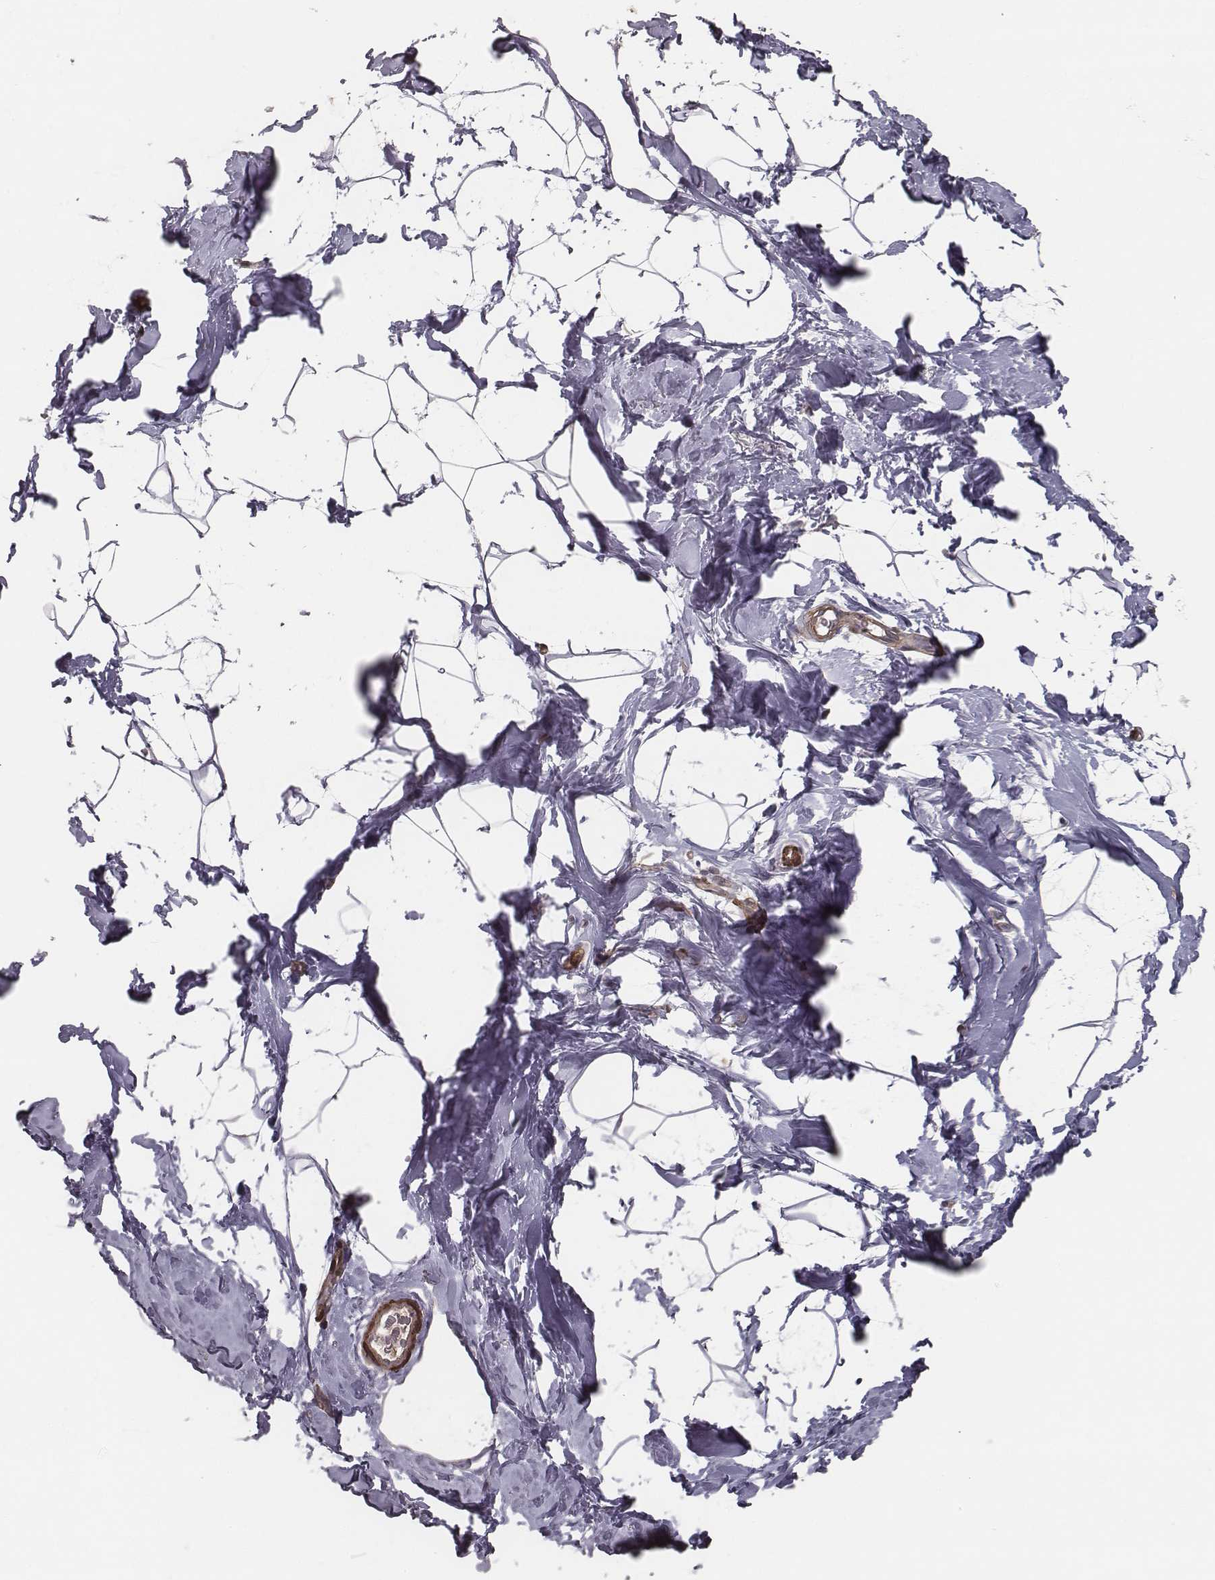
{"staining": {"intensity": "negative", "quantity": "none", "location": "none"}, "tissue": "breast", "cell_type": "Adipocytes", "image_type": "normal", "snomed": [{"axis": "morphology", "description": "Normal tissue, NOS"}, {"axis": "topography", "description": "Breast"}], "caption": "IHC image of normal human breast stained for a protein (brown), which exhibits no staining in adipocytes. (Stains: DAB IHC with hematoxylin counter stain, Microscopy: brightfield microscopy at high magnification).", "gene": "ISYNA1", "patient": {"sex": "female", "age": 32}}